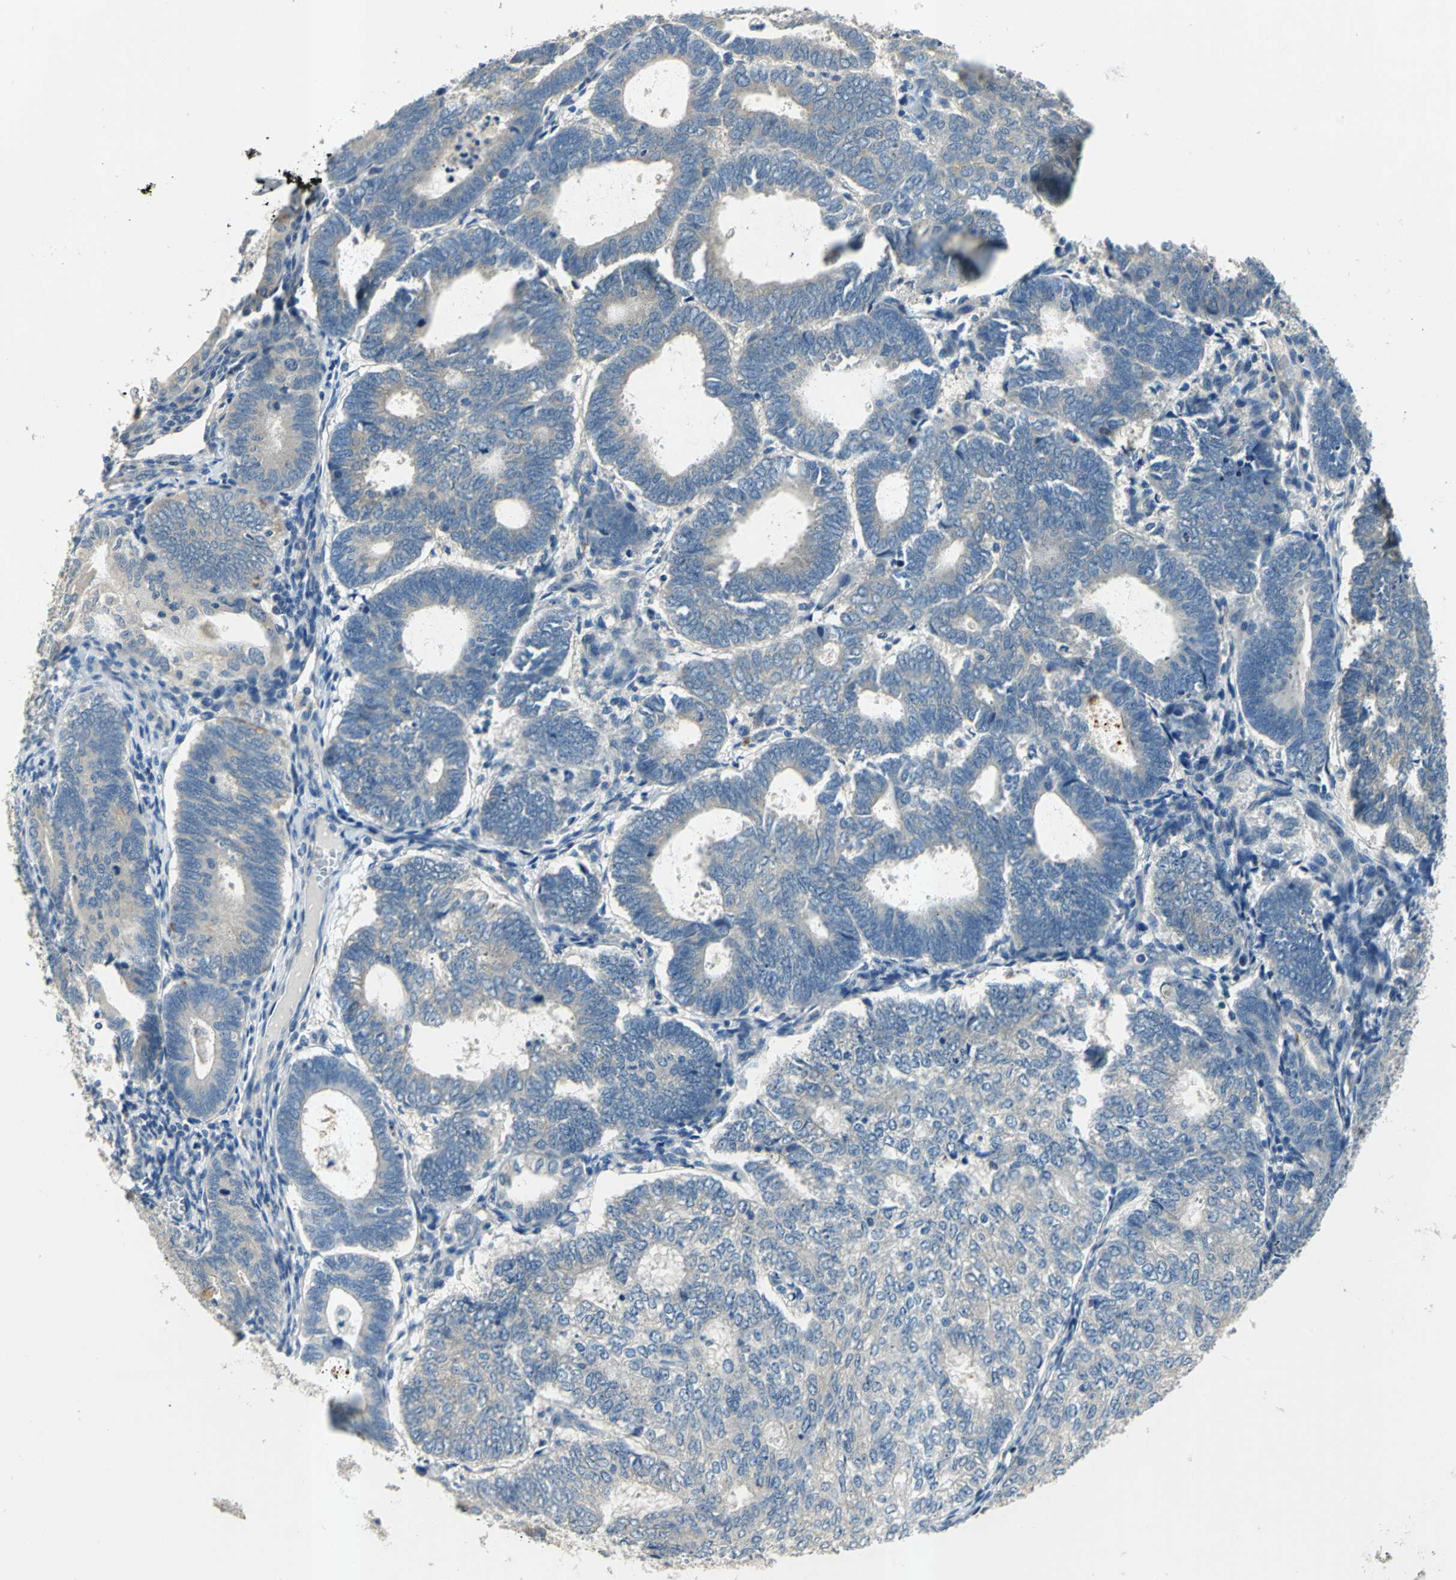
{"staining": {"intensity": "moderate", "quantity": "<25%", "location": "cytoplasmic/membranous"}, "tissue": "endometrial cancer", "cell_type": "Tumor cells", "image_type": "cancer", "snomed": [{"axis": "morphology", "description": "Adenocarcinoma, NOS"}, {"axis": "topography", "description": "Uterus"}], "caption": "Endometrial adenocarcinoma tissue displays moderate cytoplasmic/membranous staining in about <25% of tumor cells Using DAB (3,3'-diaminobenzidine) (brown) and hematoxylin (blue) stains, captured at high magnification using brightfield microscopy.", "gene": "SLC16A7", "patient": {"sex": "female", "age": 60}}